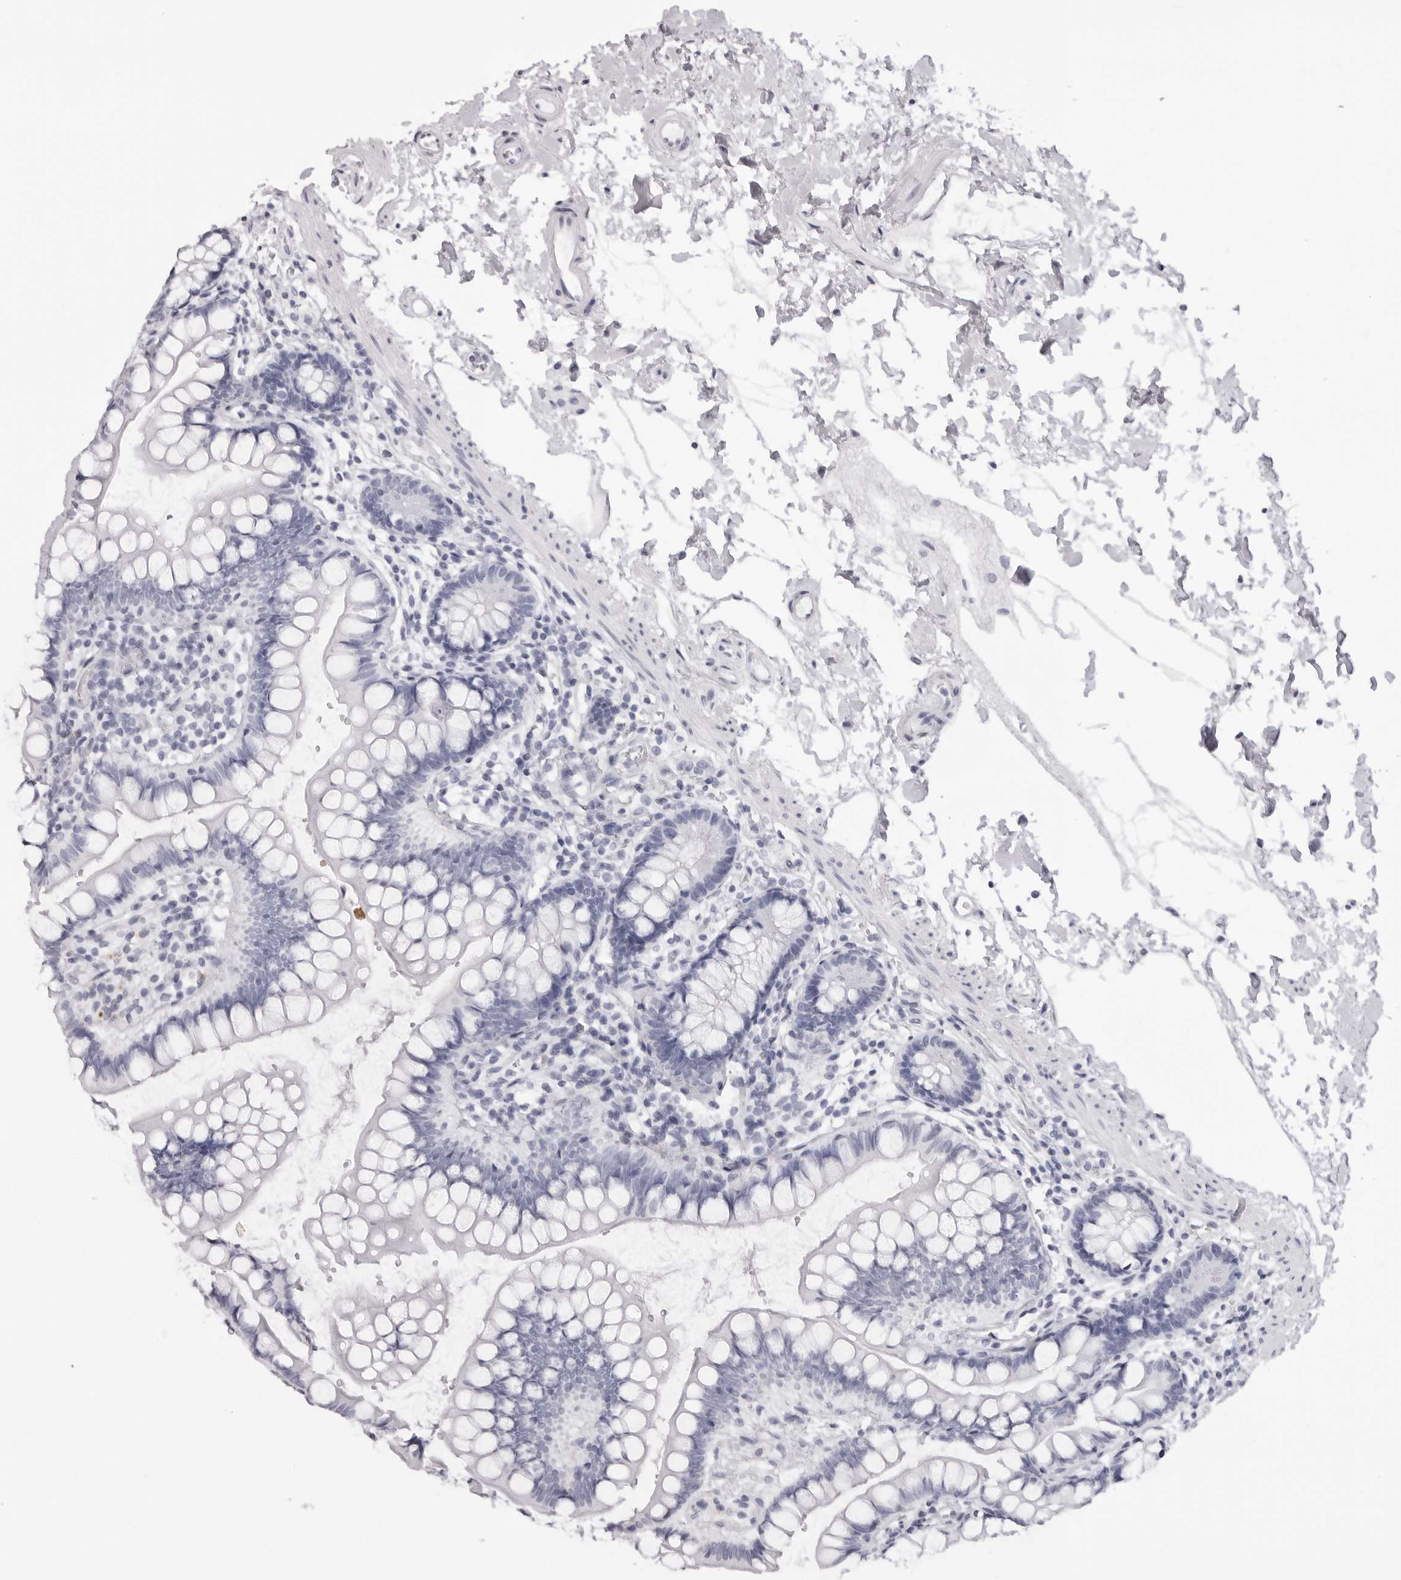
{"staining": {"intensity": "negative", "quantity": "none", "location": "none"}, "tissue": "small intestine", "cell_type": "Glandular cells", "image_type": "normal", "snomed": [{"axis": "morphology", "description": "Normal tissue, NOS"}, {"axis": "topography", "description": "Small intestine"}], "caption": "DAB (3,3'-diaminobenzidine) immunohistochemical staining of normal small intestine exhibits no significant staining in glandular cells.", "gene": "RHO", "patient": {"sex": "female", "age": 84}}